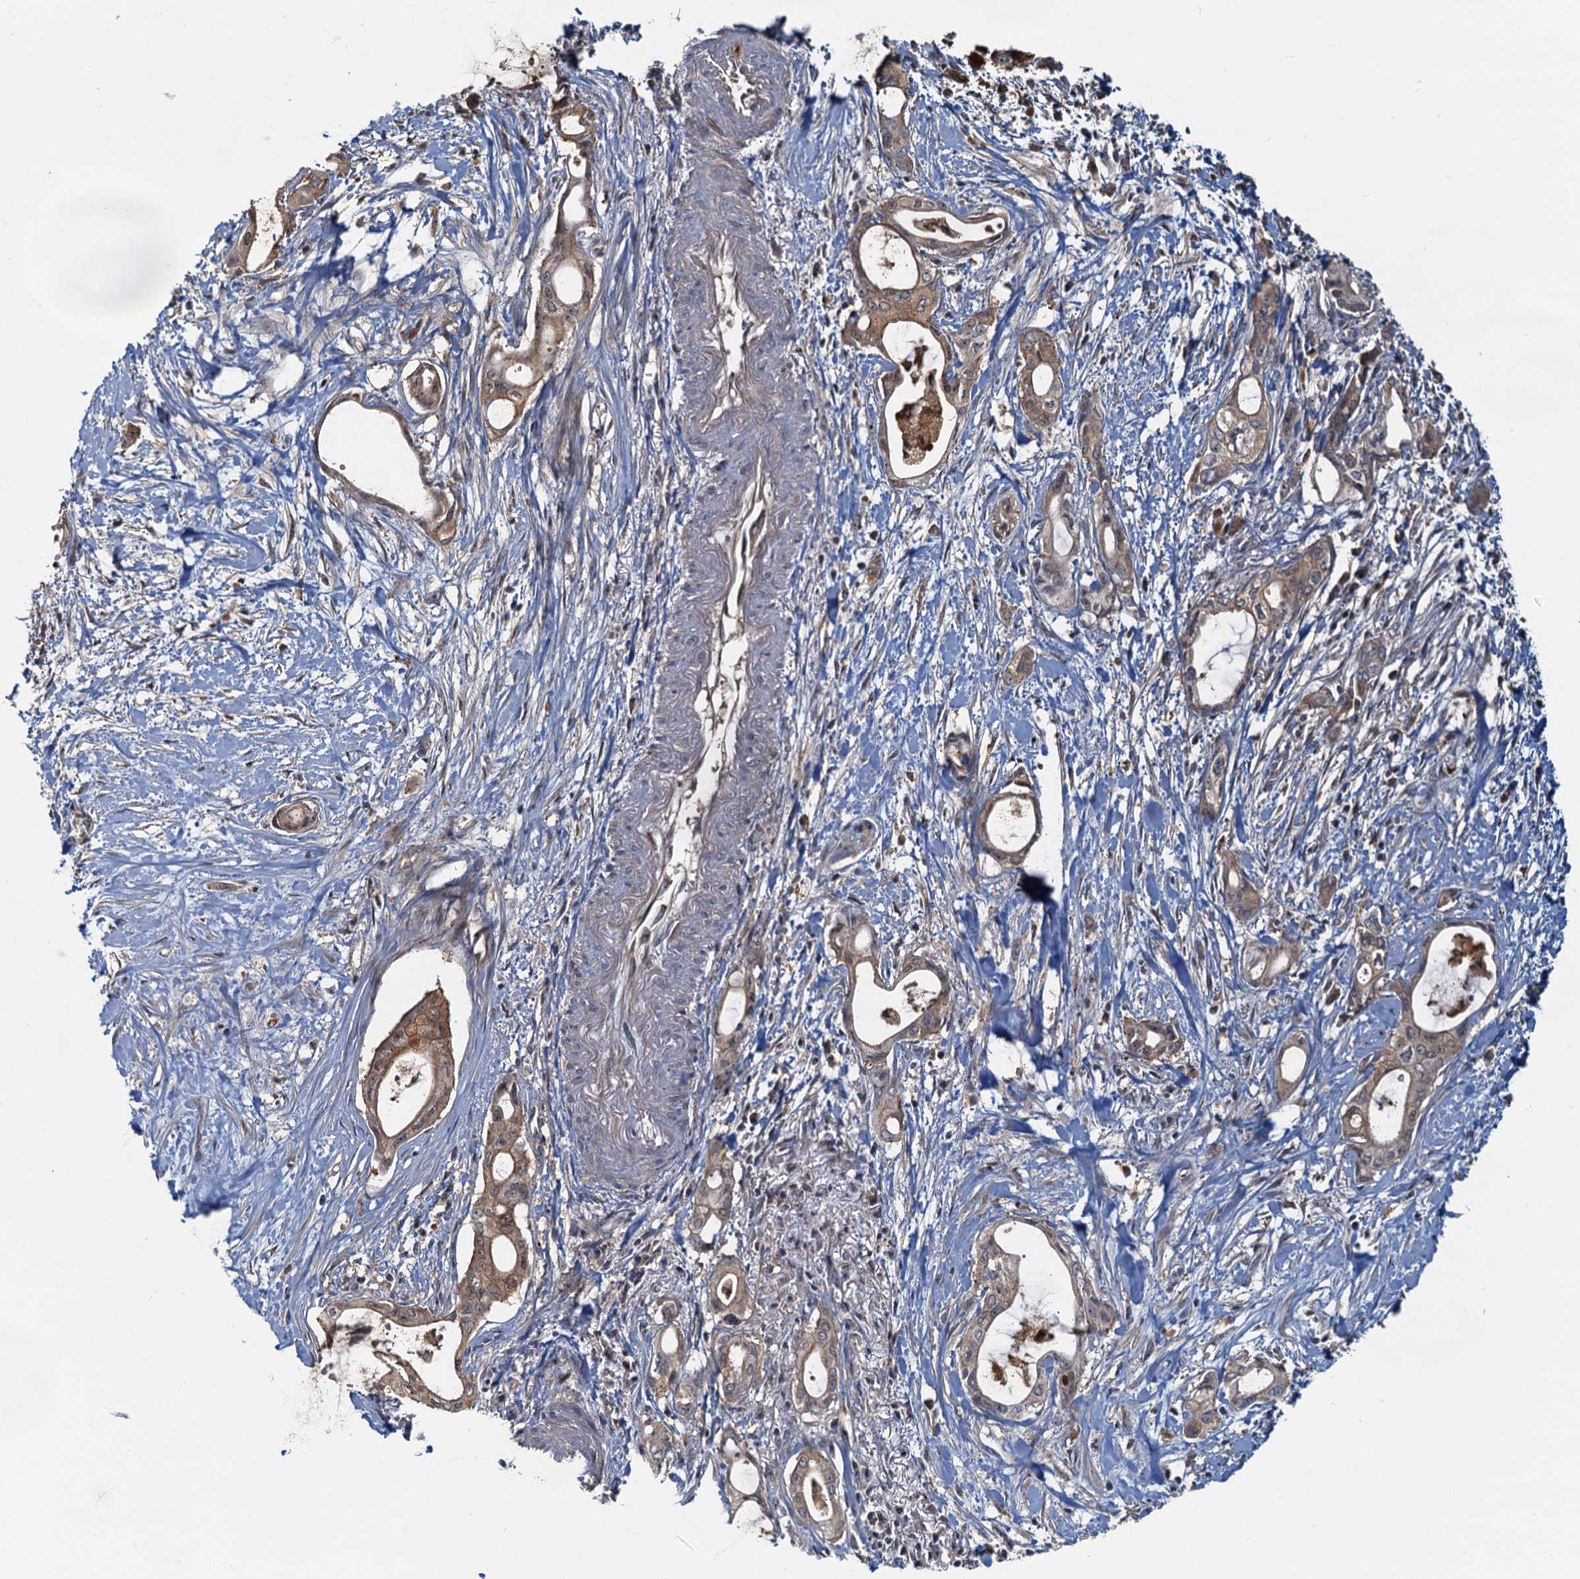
{"staining": {"intensity": "weak", "quantity": ">75%", "location": "cytoplasmic/membranous"}, "tissue": "pancreatic cancer", "cell_type": "Tumor cells", "image_type": "cancer", "snomed": [{"axis": "morphology", "description": "Adenocarcinoma, NOS"}, {"axis": "topography", "description": "Pancreas"}], "caption": "Immunohistochemical staining of human pancreatic adenocarcinoma exhibits low levels of weak cytoplasmic/membranous staining in about >75% of tumor cells. (Brightfield microscopy of DAB IHC at high magnification).", "gene": "TOLLIP", "patient": {"sex": "male", "age": 72}}